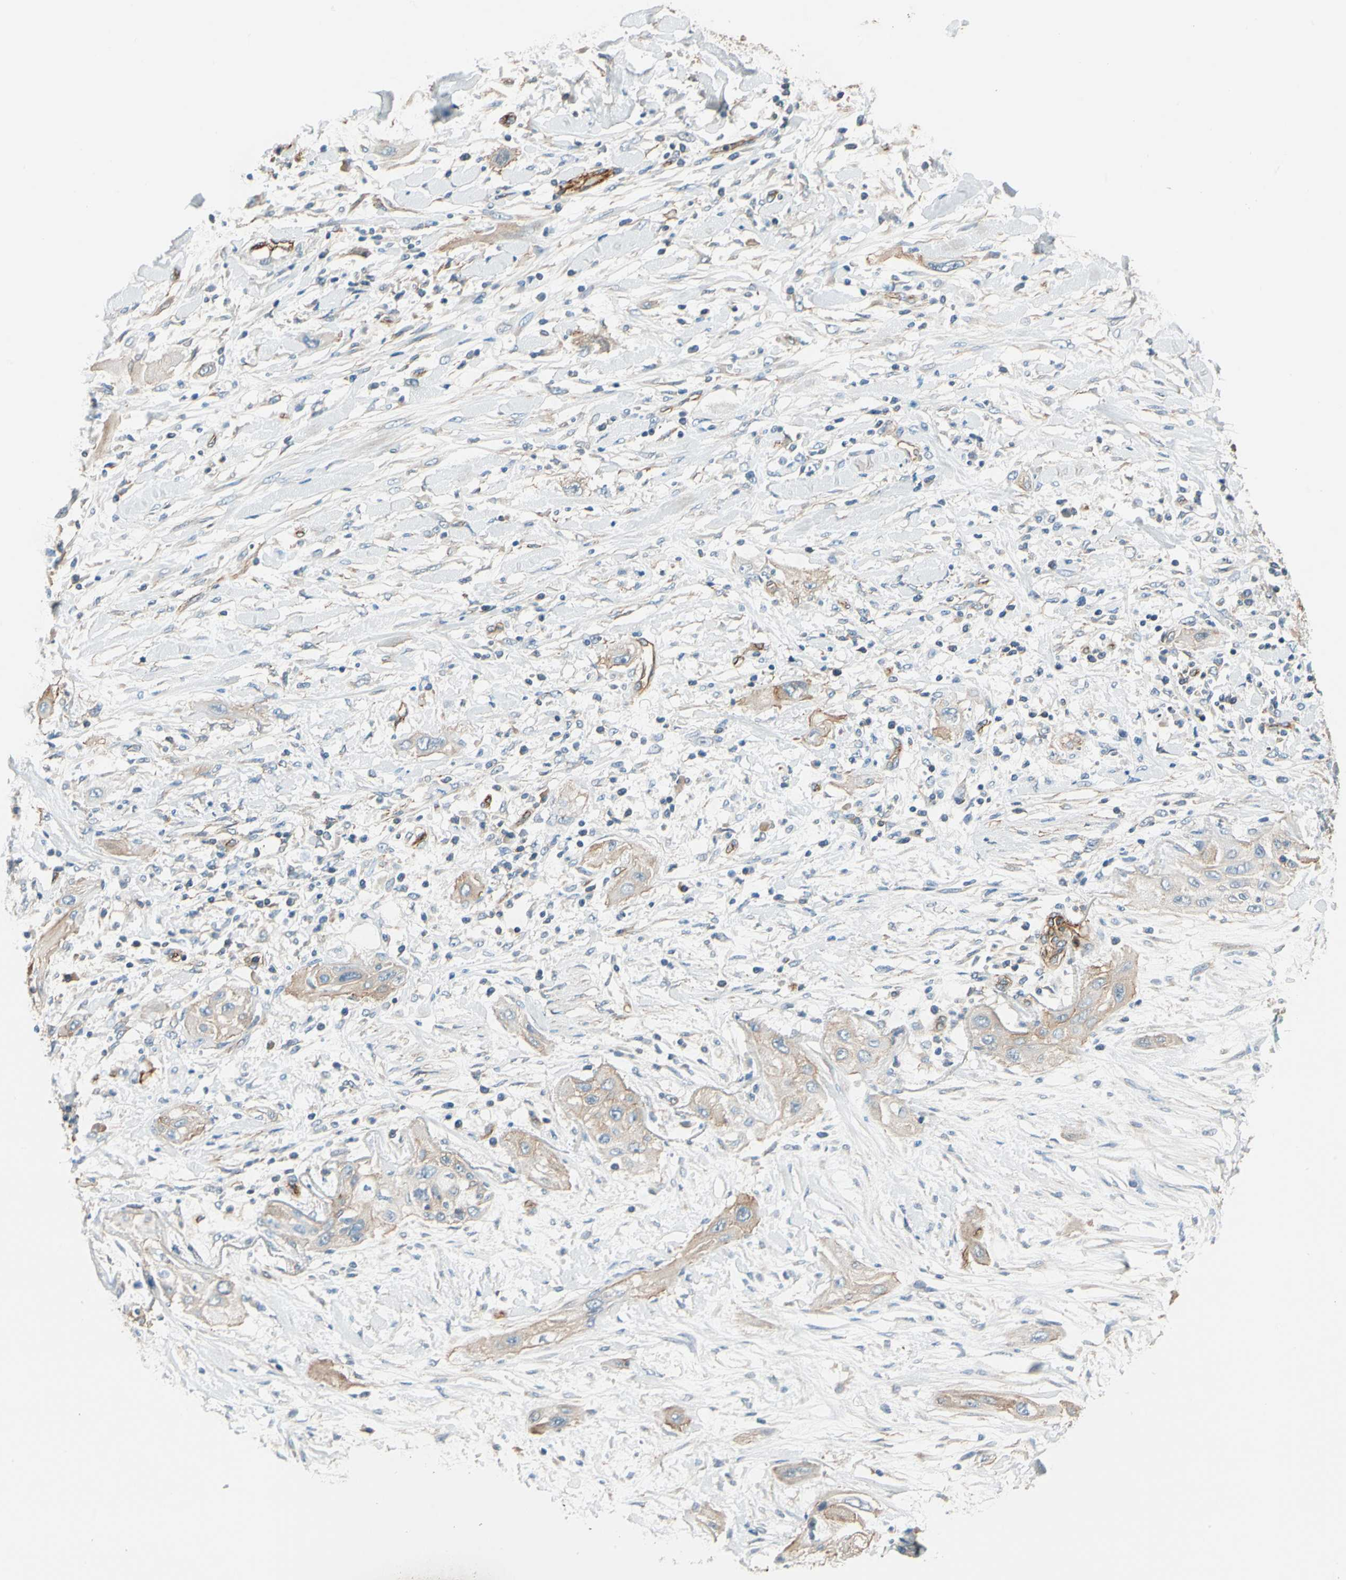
{"staining": {"intensity": "weak", "quantity": "<25%", "location": "cytoplasmic/membranous"}, "tissue": "lung cancer", "cell_type": "Tumor cells", "image_type": "cancer", "snomed": [{"axis": "morphology", "description": "Squamous cell carcinoma, NOS"}, {"axis": "topography", "description": "Lung"}], "caption": "Lung cancer (squamous cell carcinoma) was stained to show a protein in brown. There is no significant positivity in tumor cells.", "gene": "SPTAN1", "patient": {"sex": "female", "age": 47}}